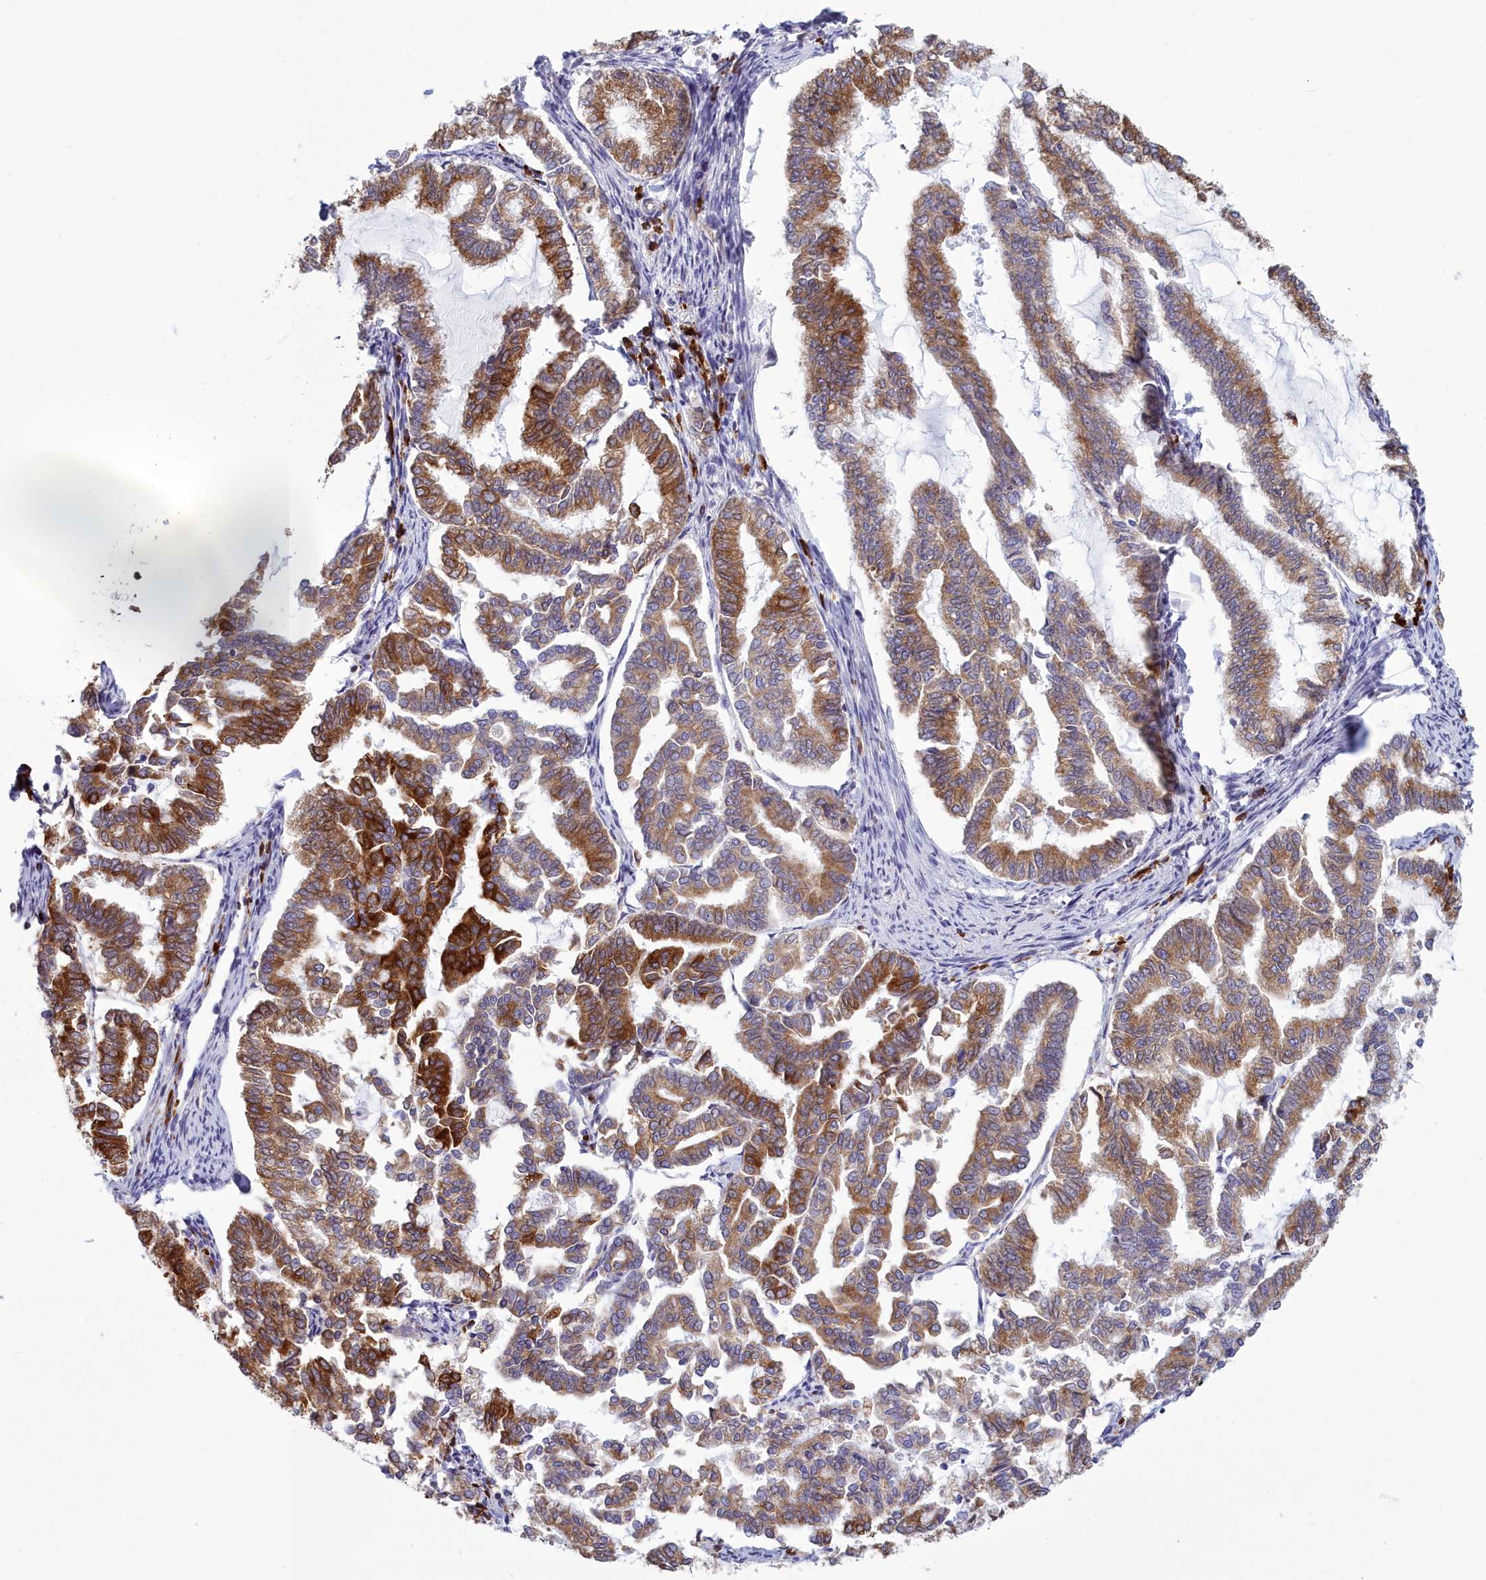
{"staining": {"intensity": "strong", "quantity": ">75%", "location": "cytoplasmic/membranous"}, "tissue": "endometrial cancer", "cell_type": "Tumor cells", "image_type": "cancer", "snomed": [{"axis": "morphology", "description": "Adenocarcinoma, NOS"}, {"axis": "topography", "description": "Endometrium"}], "caption": "IHC of human endometrial adenocarcinoma reveals high levels of strong cytoplasmic/membranous staining in approximately >75% of tumor cells.", "gene": "HM13", "patient": {"sex": "female", "age": 79}}